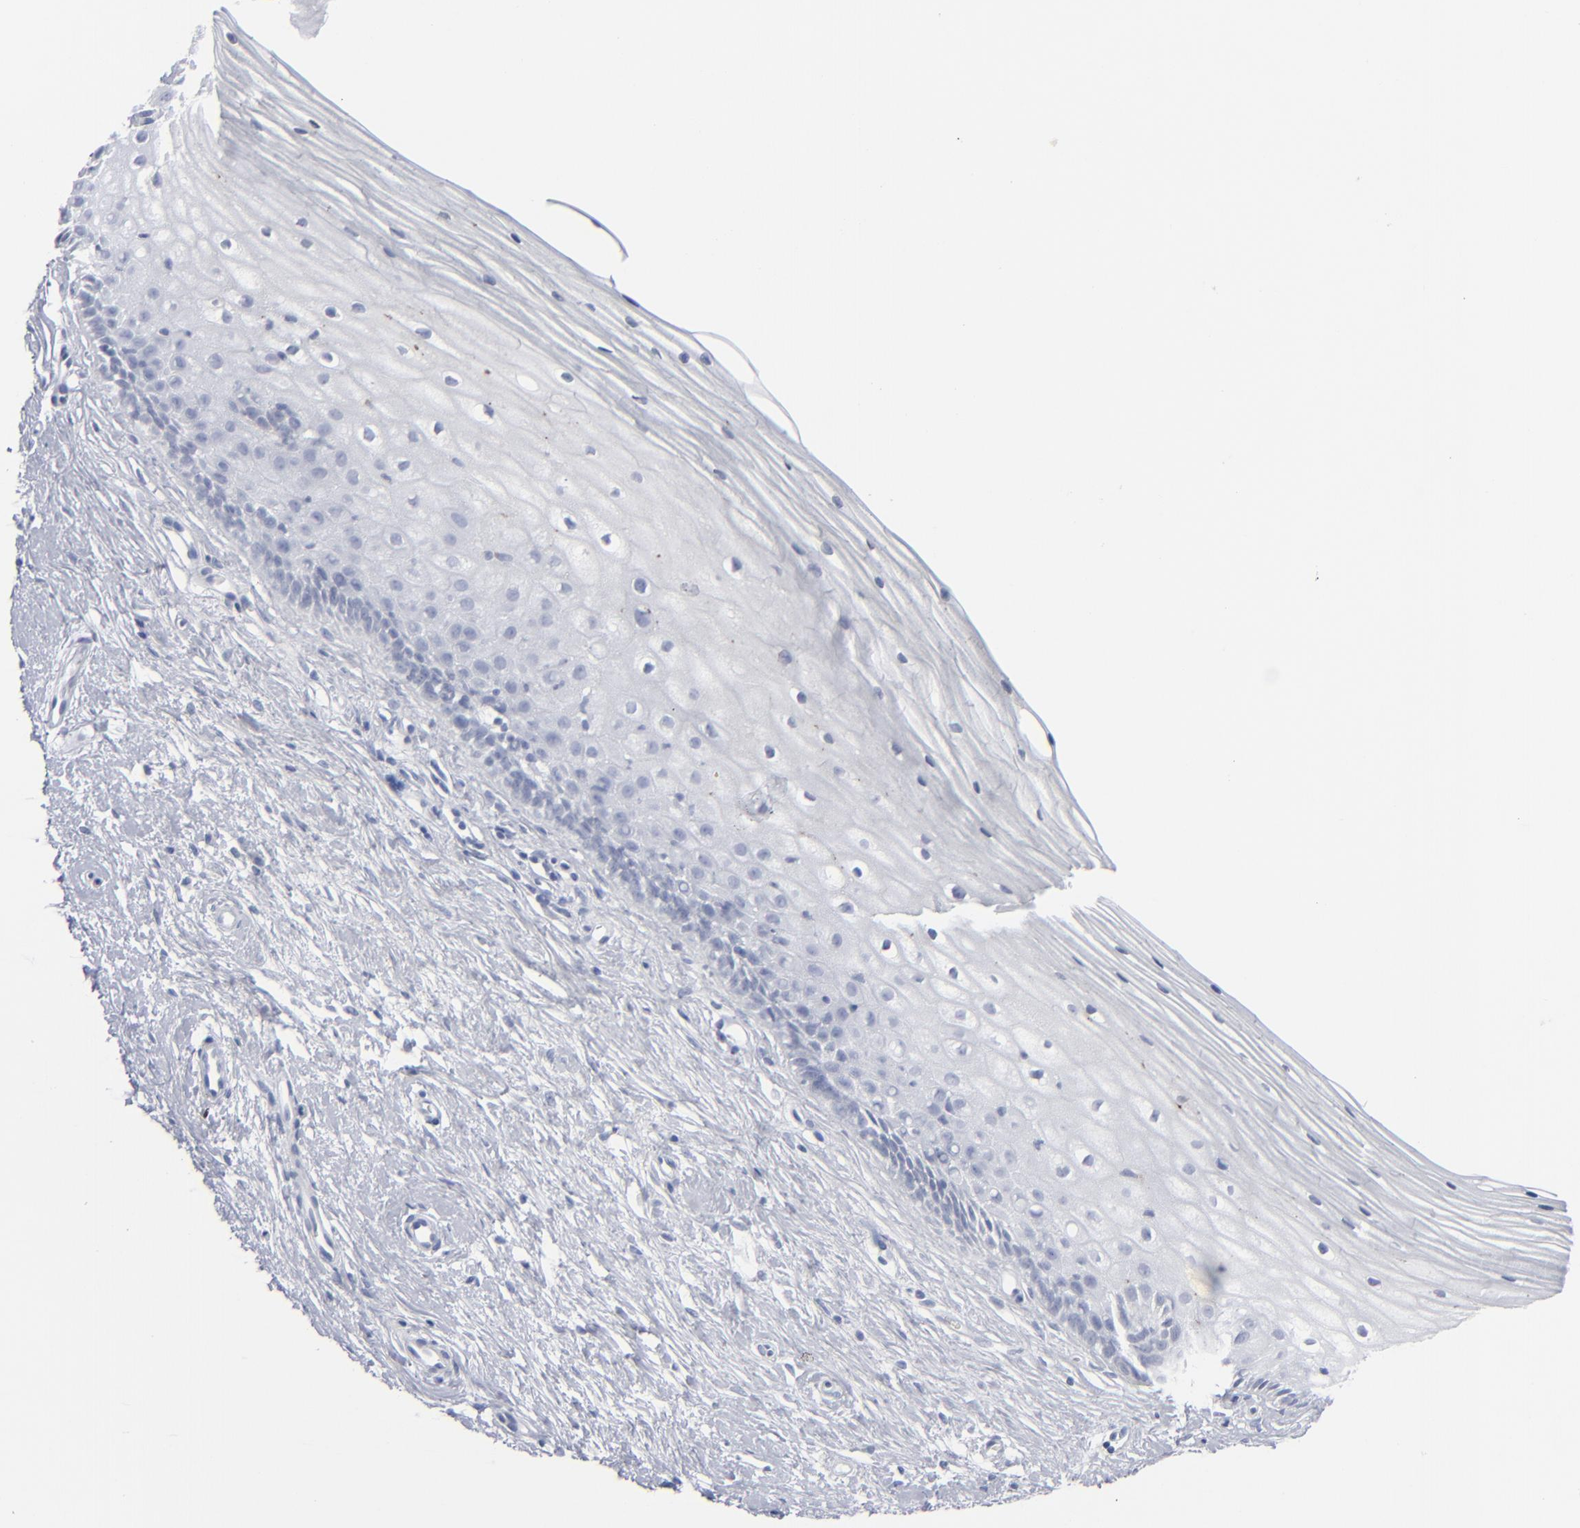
{"staining": {"intensity": "strong", "quantity": "<25%", "location": "cytoplasmic/membranous"}, "tissue": "cervix", "cell_type": "Glandular cells", "image_type": "normal", "snomed": [{"axis": "morphology", "description": "Normal tissue, NOS"}, {"axis": "topography", "description": "Cervix"}], "caption": "Protein analysis of benign cervix displays strong cytoplasmic/membranous positivity in about <25% of glandular cells.", "gene": "MSLN", "patient": {"sex": "female", "age": 40}}